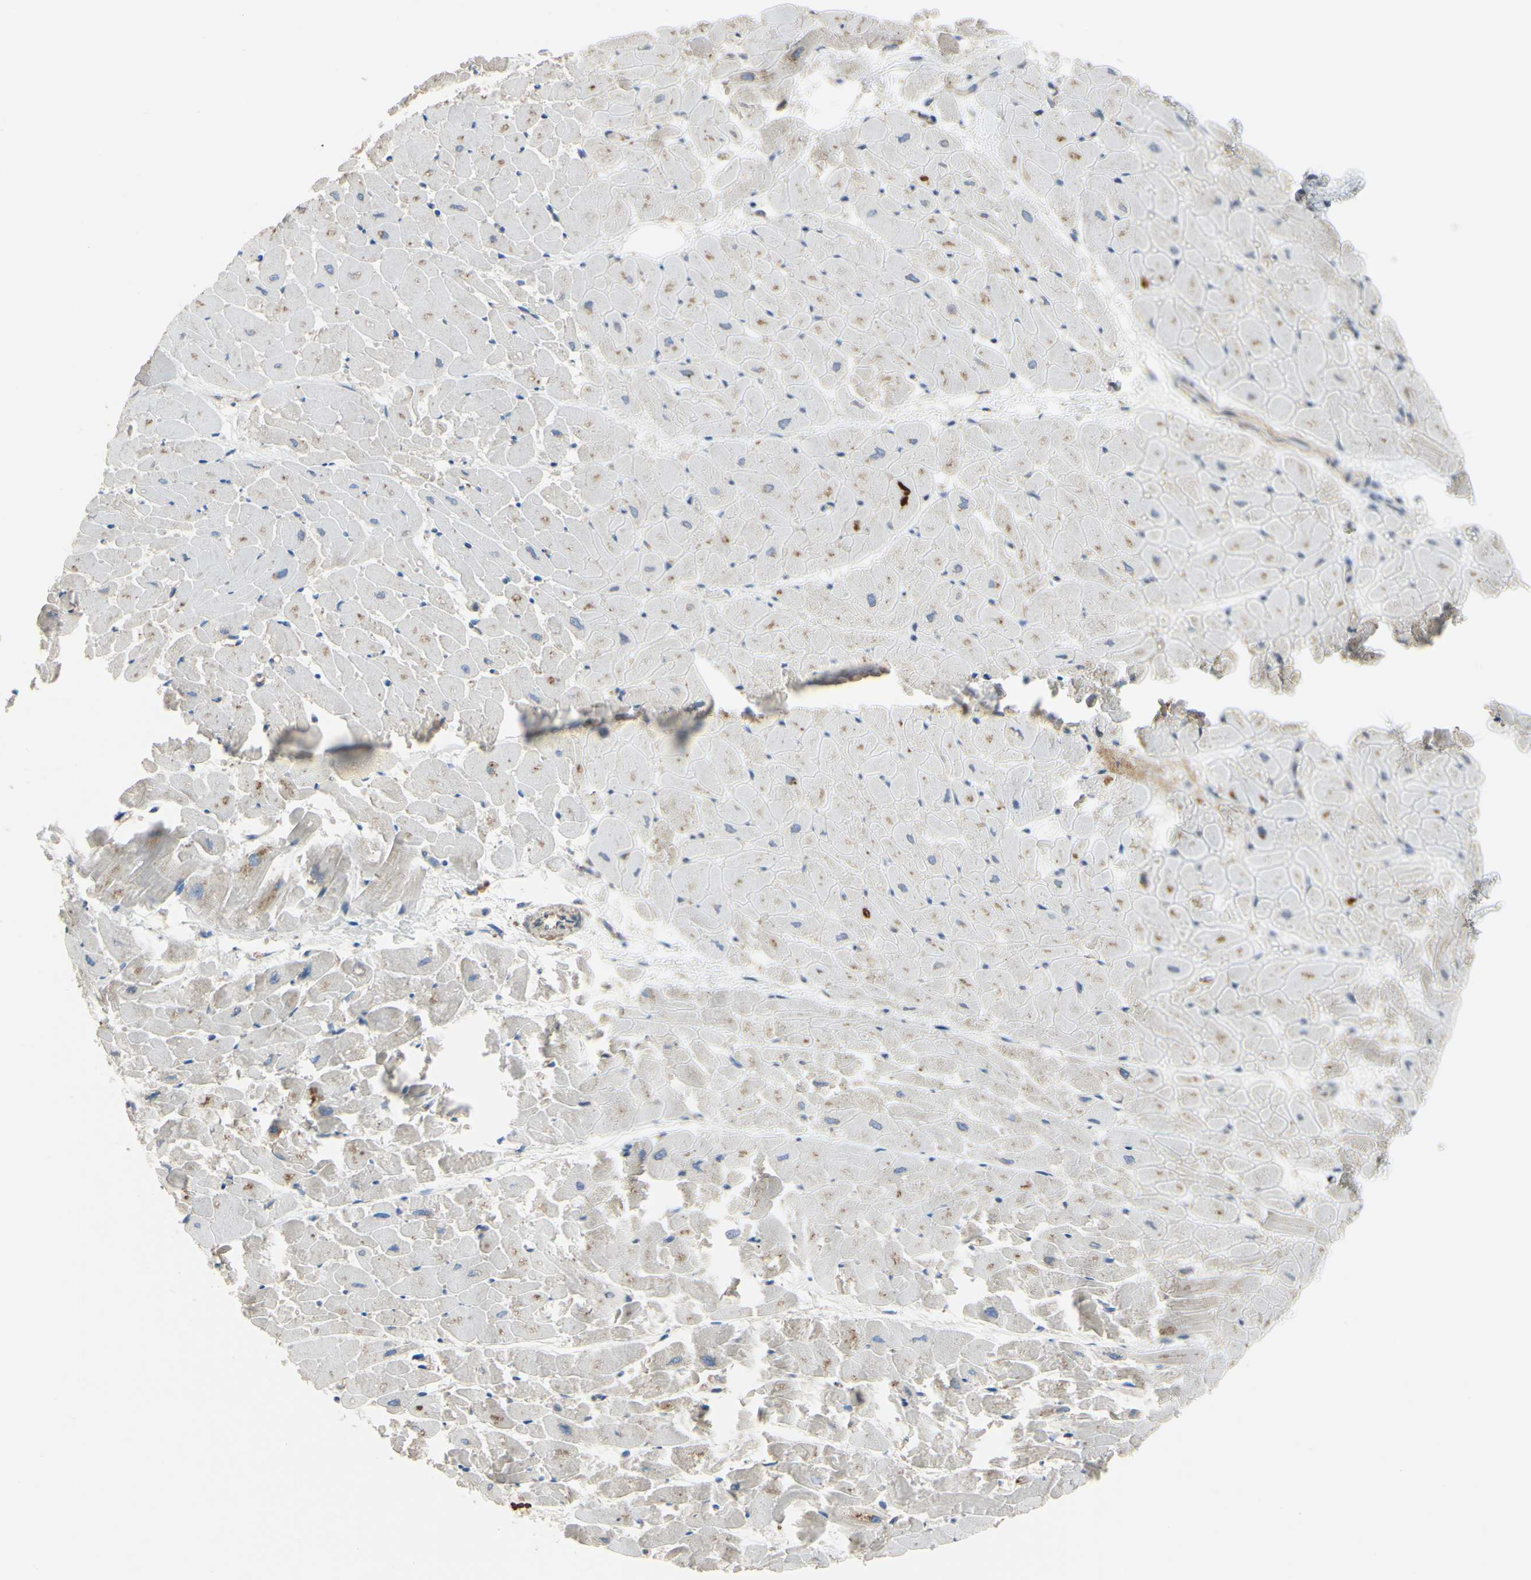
{"staining": {"intensity": "weak", "quantity": ">75%", "location": "cytoplasmic/membranous"}, "tissue": "heart muscle", "cell_type": "Cardiomyocytes", "image_type": "normal", "snomed": [{"axis": "morphology", "description": "Normal tissue, NOS"}, {"axis": "topography", "description": "Heart"}], "caption": "Cardiomyocytes reveal weak cytoplasmic/membranous expression in approximately >75% of cells in normal heart muscle.", "gene": "BECN1", "patient": {"sex": "female", "age": 19}}